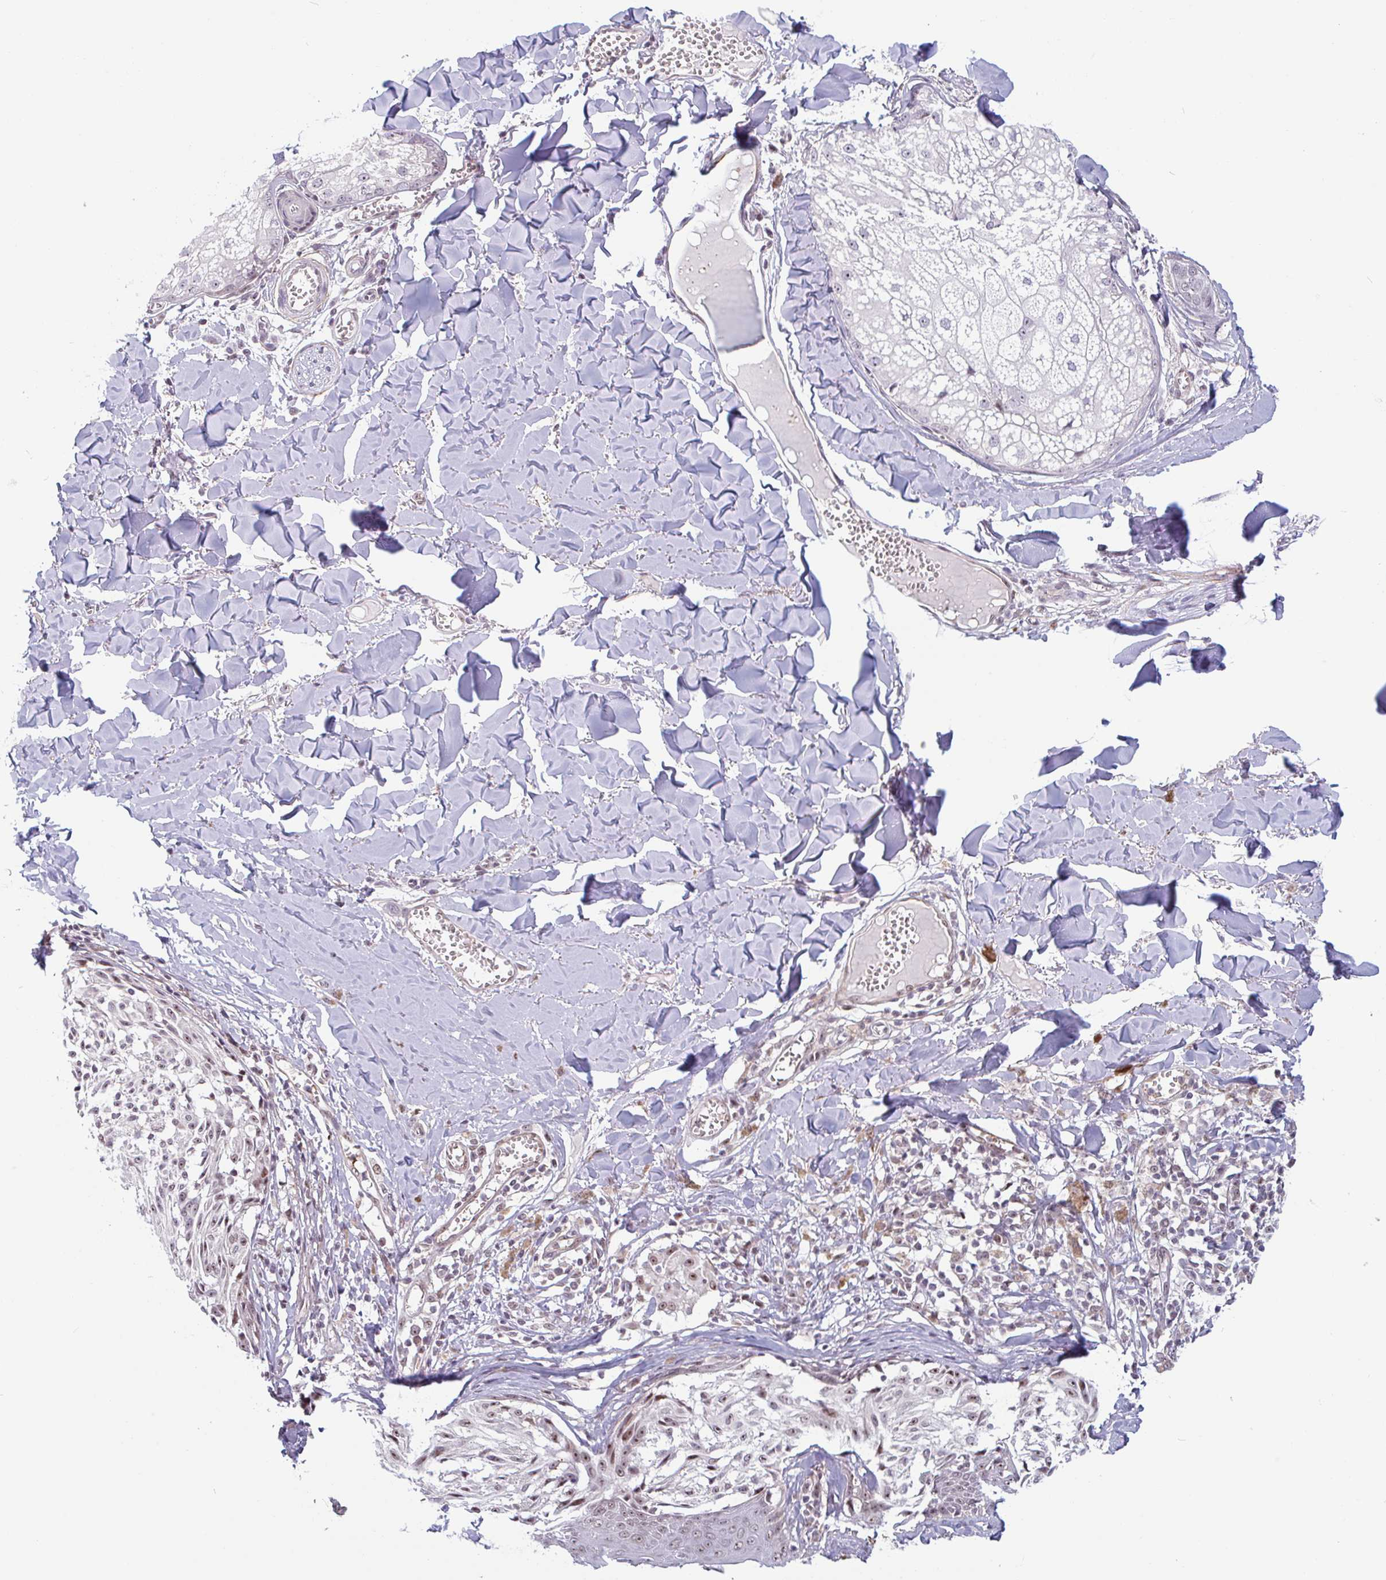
{"staining": {"intensity": "weak", "quantity": "25%-75%", "location": "nuclear"}, "tissue": "melanoma", "cell_type": "Tumor cells", "image_type": "cancer", "snomed": [{"axis": "morphology", "description": "Malignant melanoma, NOS"}, {"axis": "topography", "description": "Skin"}], "caption": "Protein analysis of malignant melanoma tissue displays weak nuclear expression in approximately 25%-75% of tumor cells. (DAB (3,3'-diaminobenzidine) = brown stain, brightfield microscopy at high magnification).", "gene": "TMEM119", "patient": {"sex": "female", "age": 43}}